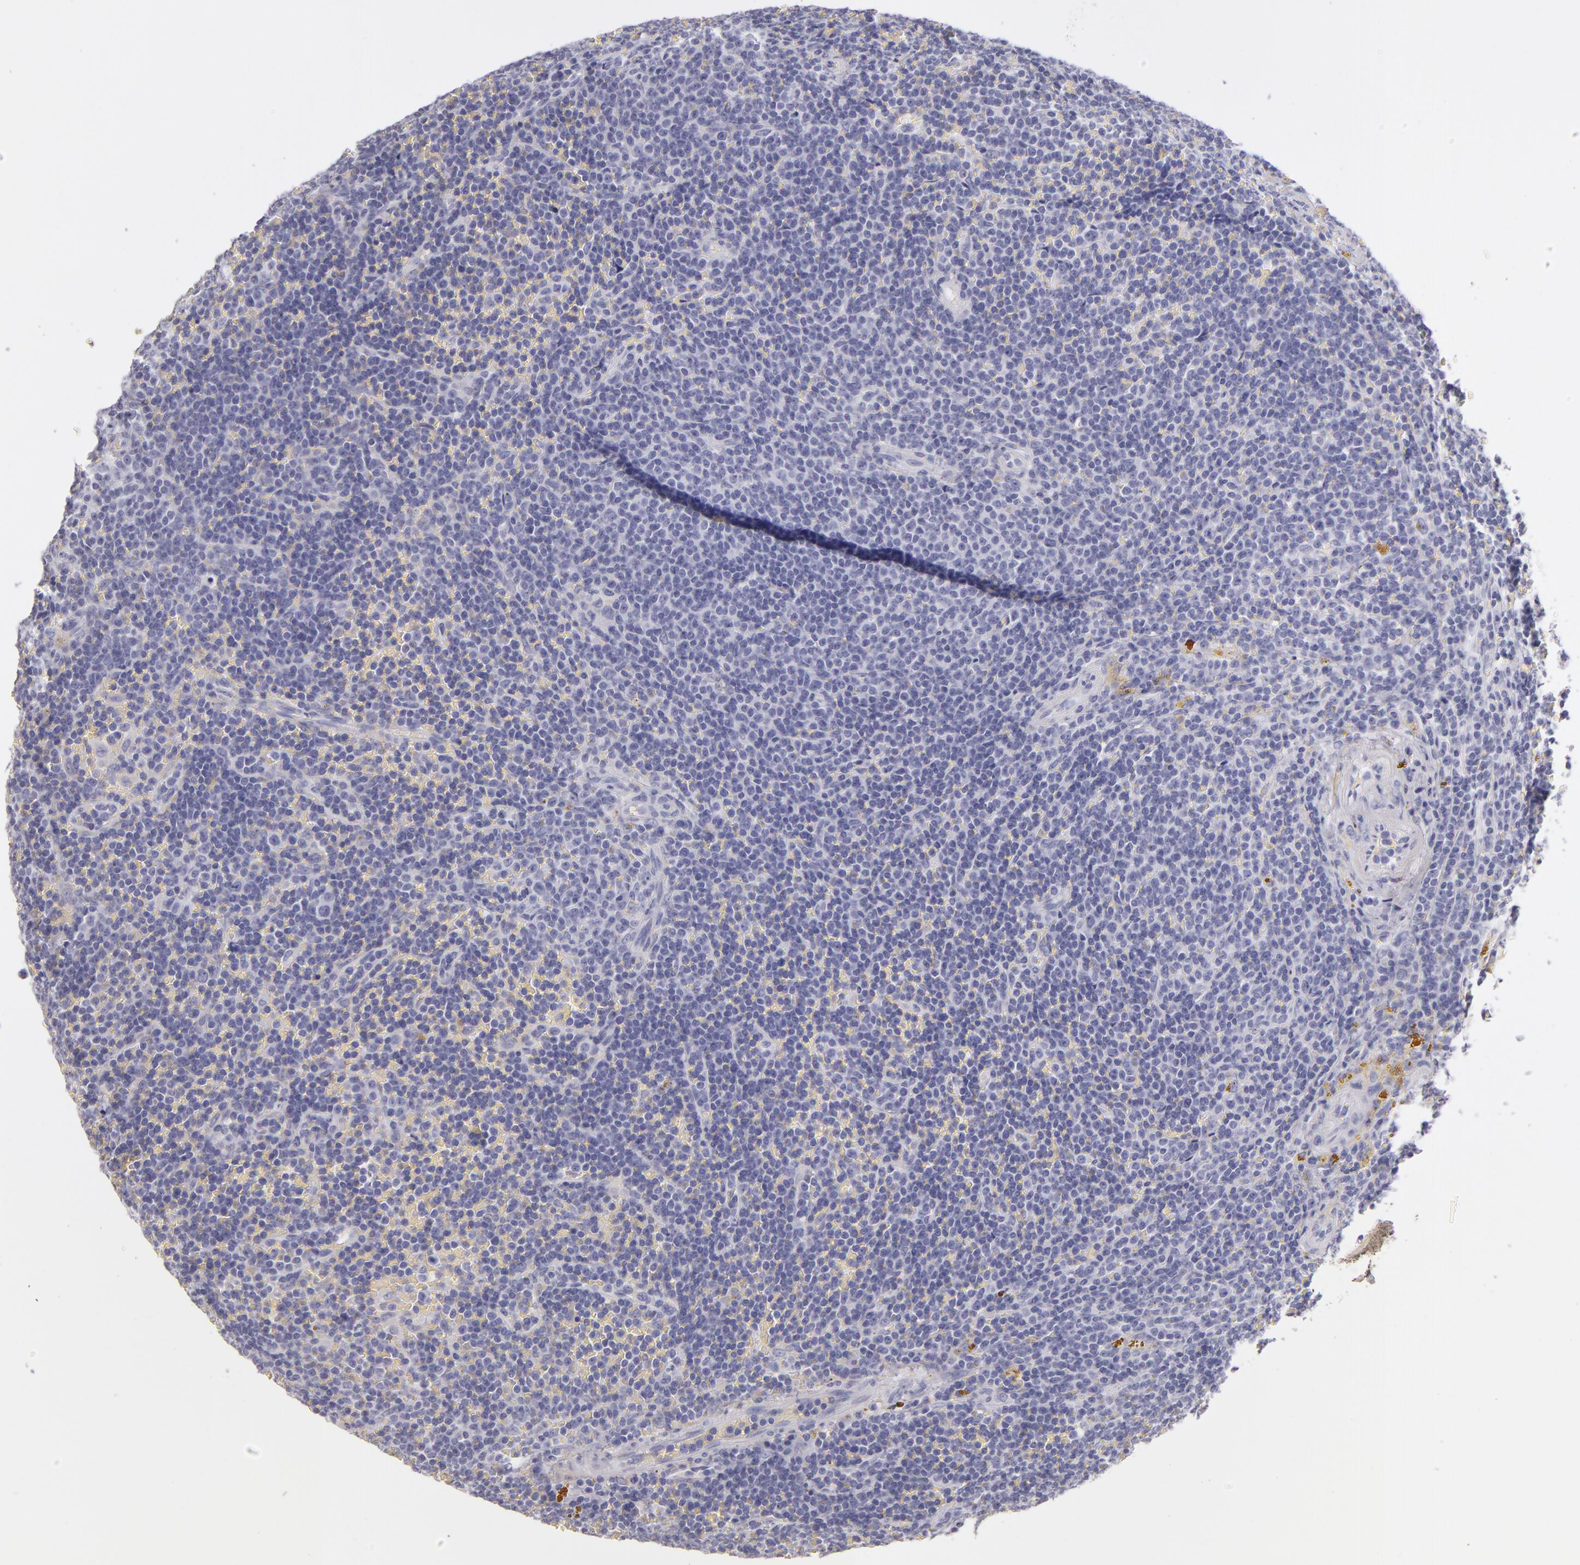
{"staining": {"intensity": "negative", "quantity": "none", "location": "none"}, "tissue": "lymphoma", "cell_type": "Tumor cells", "image_type": "cancer", "snomed": [{"axis": "morphology", "description": "Malignant lymphoma, non-Hodgkin's type, Low grade"}, {"axis": "topography", "description": "Spleen"}], "caption": "Lymphoma was stained to show a protein in brown. There is no significant staining in tumor cells.", "gene": "FABP1", "patient": {"sex": "male", "age": 80}}